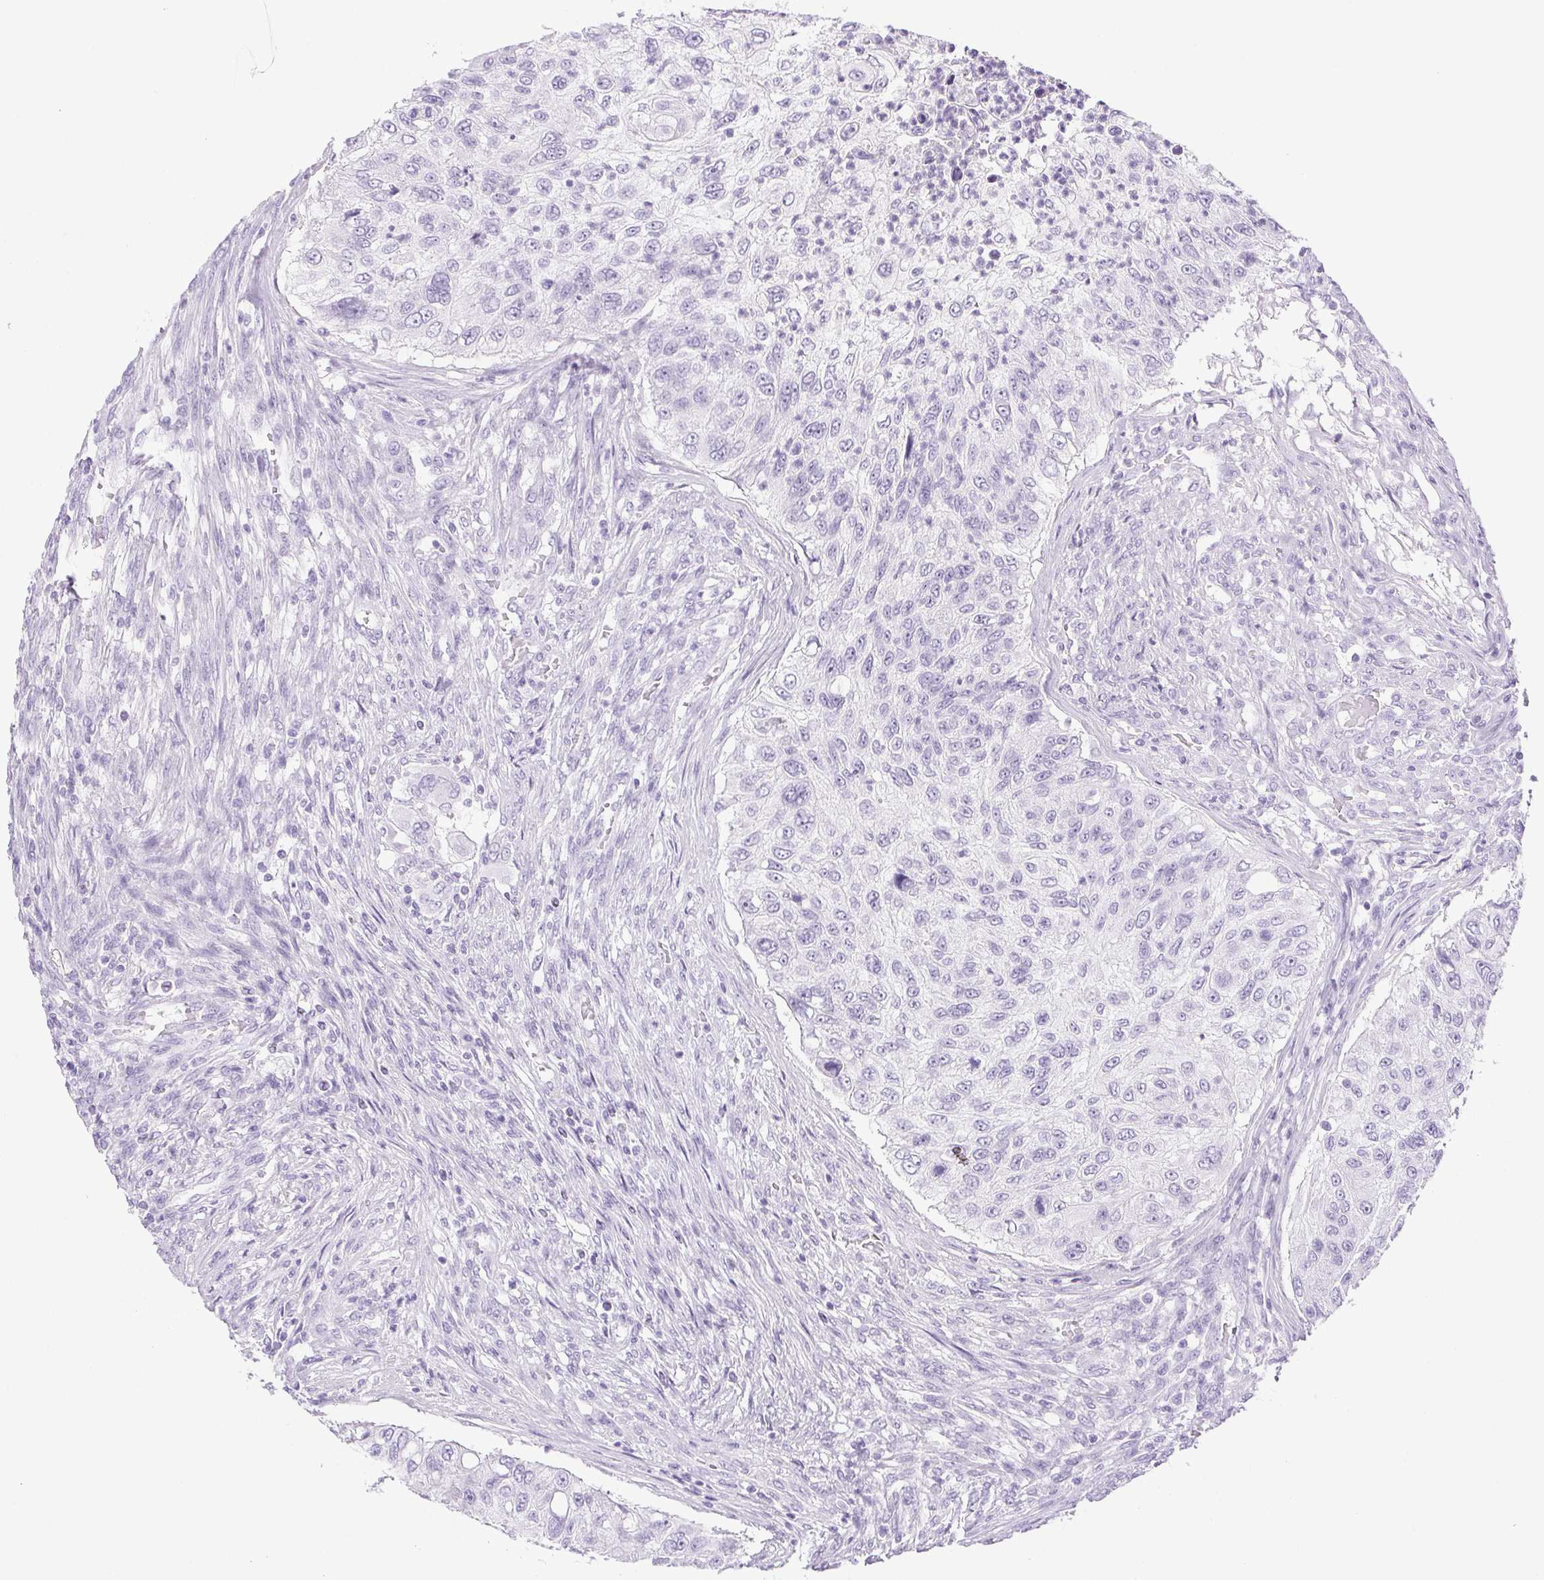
{"staining": {"intensity": "negative", "quantity": "none", "location": "none"}, "tissue": "urothelial cancer", "cell_type": "Tumor cells", "image_type": "cancer", "snomed": [{"axis": "morphology", "description": "Urothelial carcinoma, High grade"}, {"axis": "topography", "description": "Urinary bladder"}], "caption": "Tumor cells are negative for protein expression in human urothelial cancer.", "gene": "HLA-G", "patient": {"sex": "female", "age": 60}}